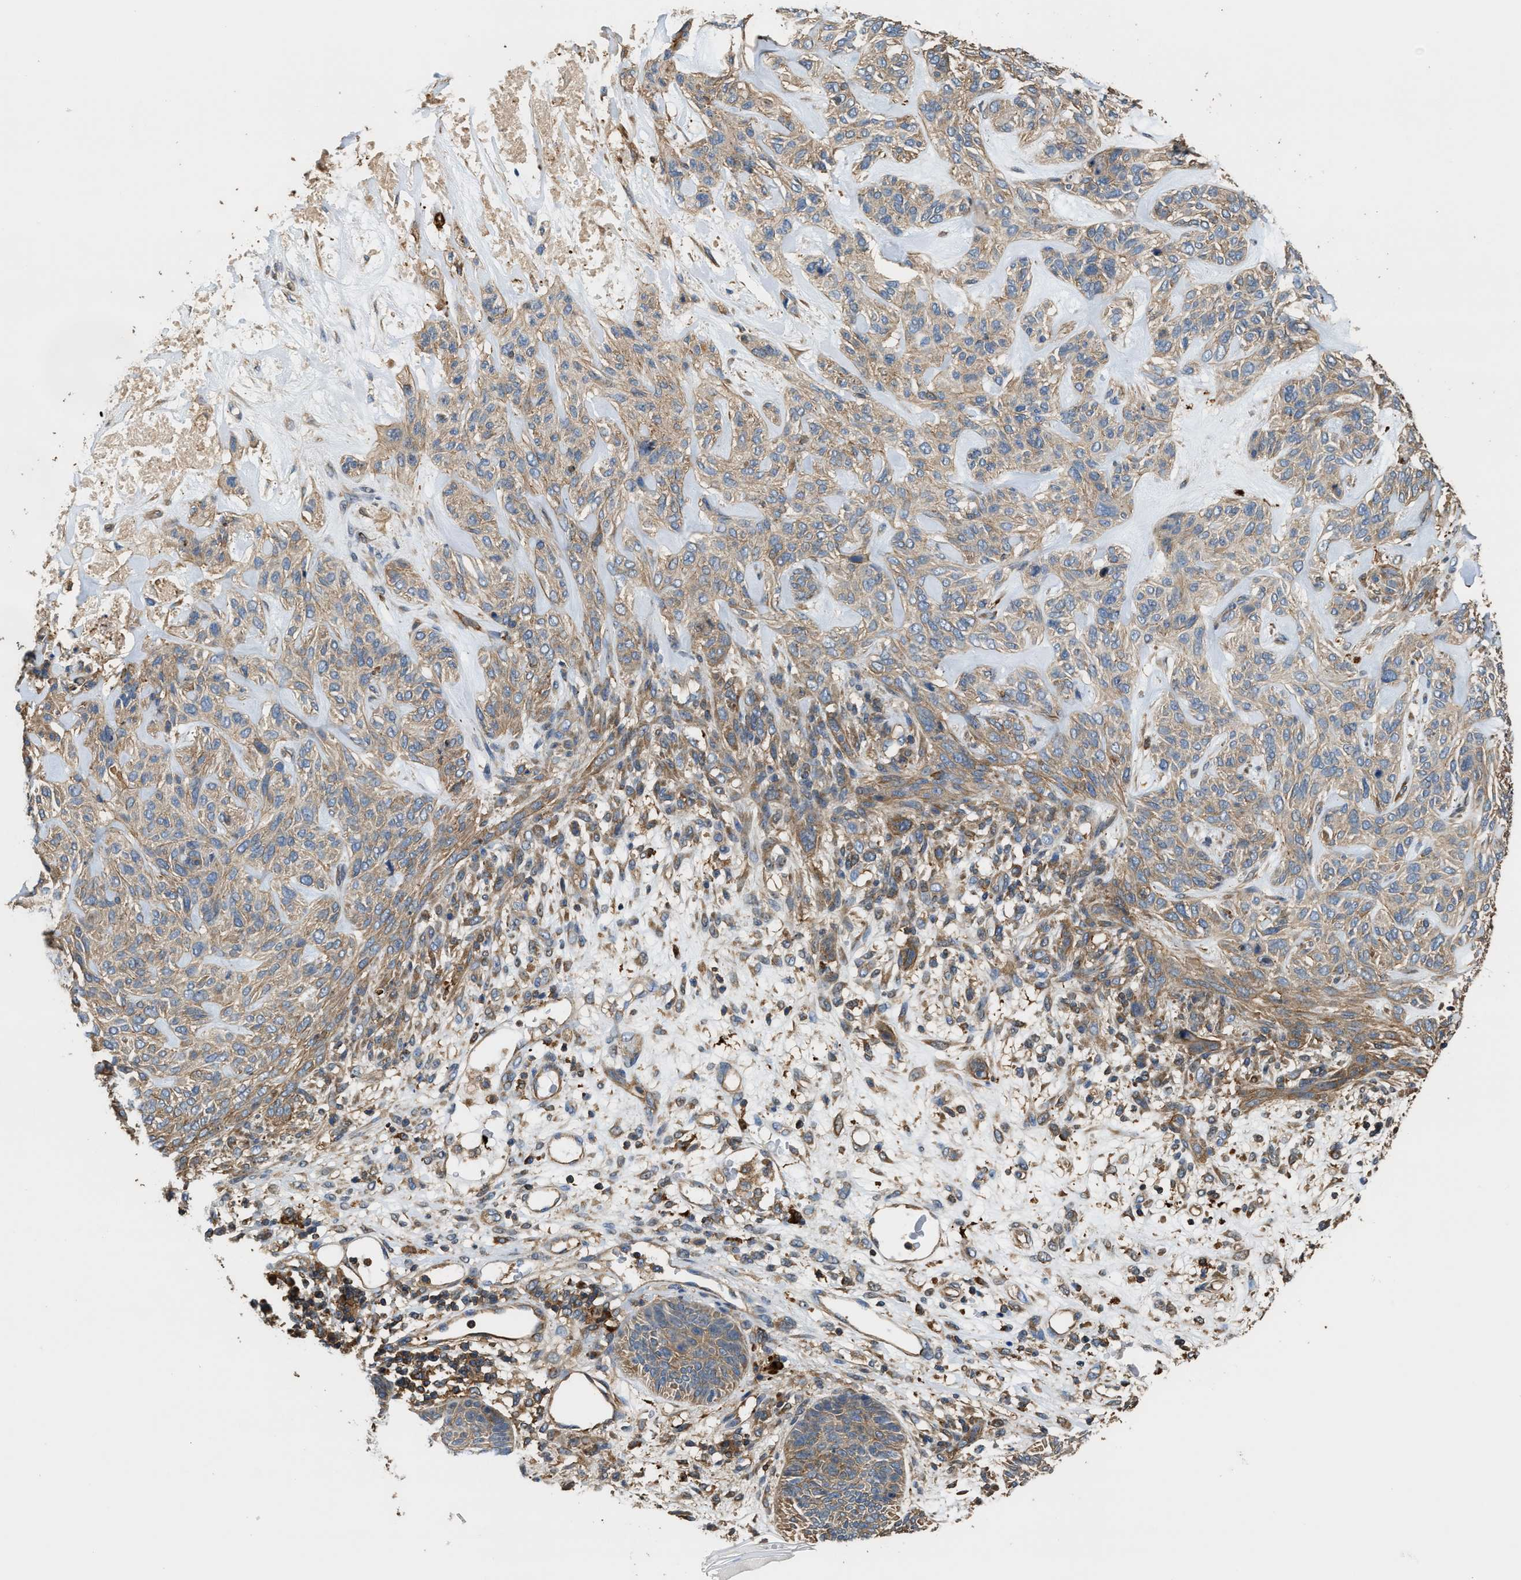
{"staining": {"intensity": "weak", "quantity": ">75%", "location": "cytoplasmic/membranous"}, "tissue": "skin cancer", "cell_type": "Tumor cells", "image_type": "cancer", "snomed": [{"axis": "morphology", "description": "Basal cell carcinoma"}, {"axis": "topography", "description": "Skin"}], "caption": "This is an image of IHC staining of skin cancer, which shows weak staining in the cytoplasmic/membranous of tumor cells.", "gene": "ATIC", "patient": {"sex": "male", "age": 55}}